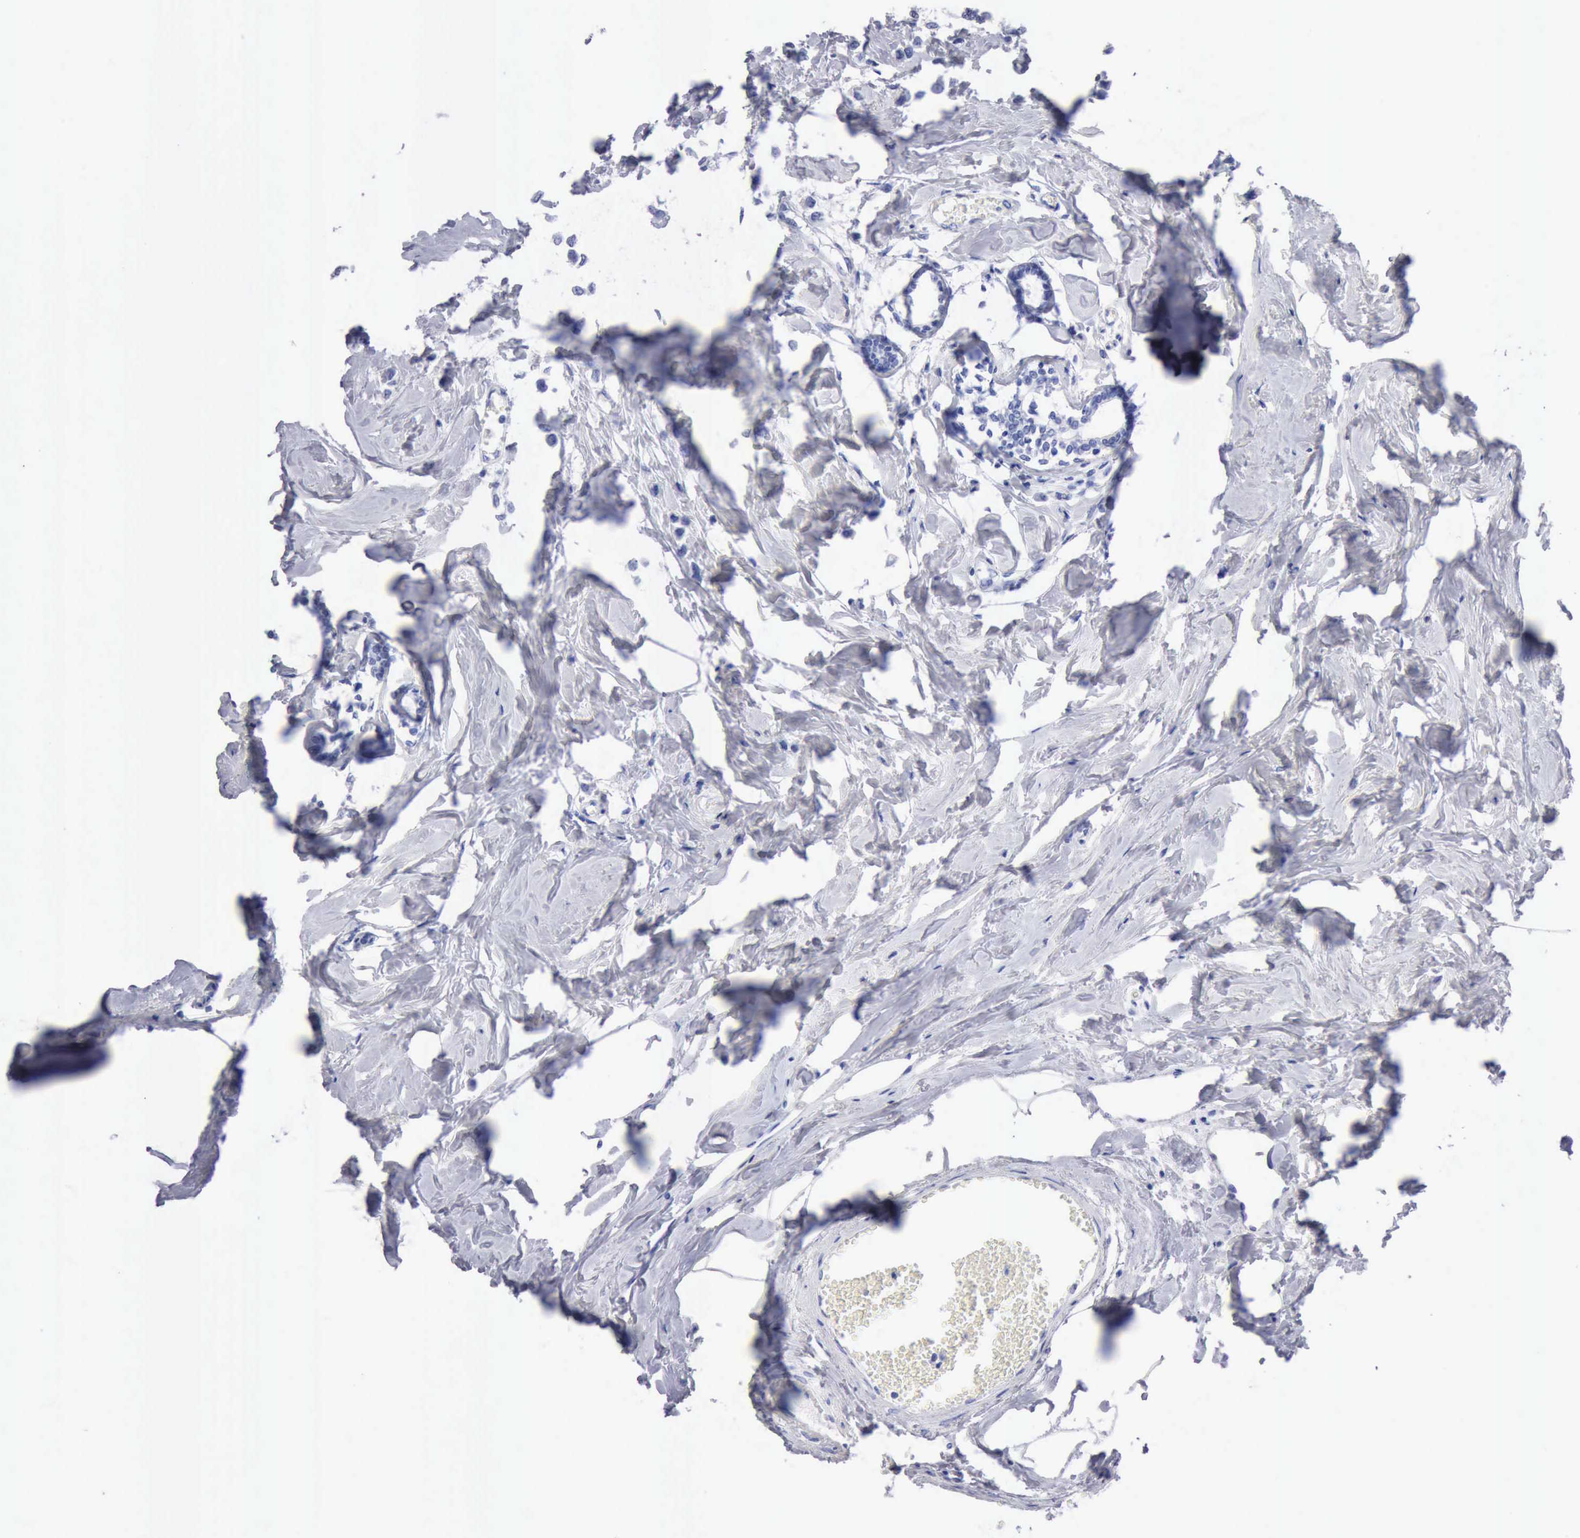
{"staining": {"intensity": "negative", "quantity": "none", "location": "none"}, "tissue": "breast cancer", "cell_type": "Tumor cells", "image_type": "cancer", "snomed": [{"axis": "morphology", "description": "Lobular carcinoma"}, {"axis": "topography", "description": "Breast"}], "caption": "The IHC micrograph has no significant expression in tumor cells of breast lobular carcinoma tissue. Nuclei are stained in blue.", "gene": "CYP19A1", "patient": {"sex": "female", "age": 51}}